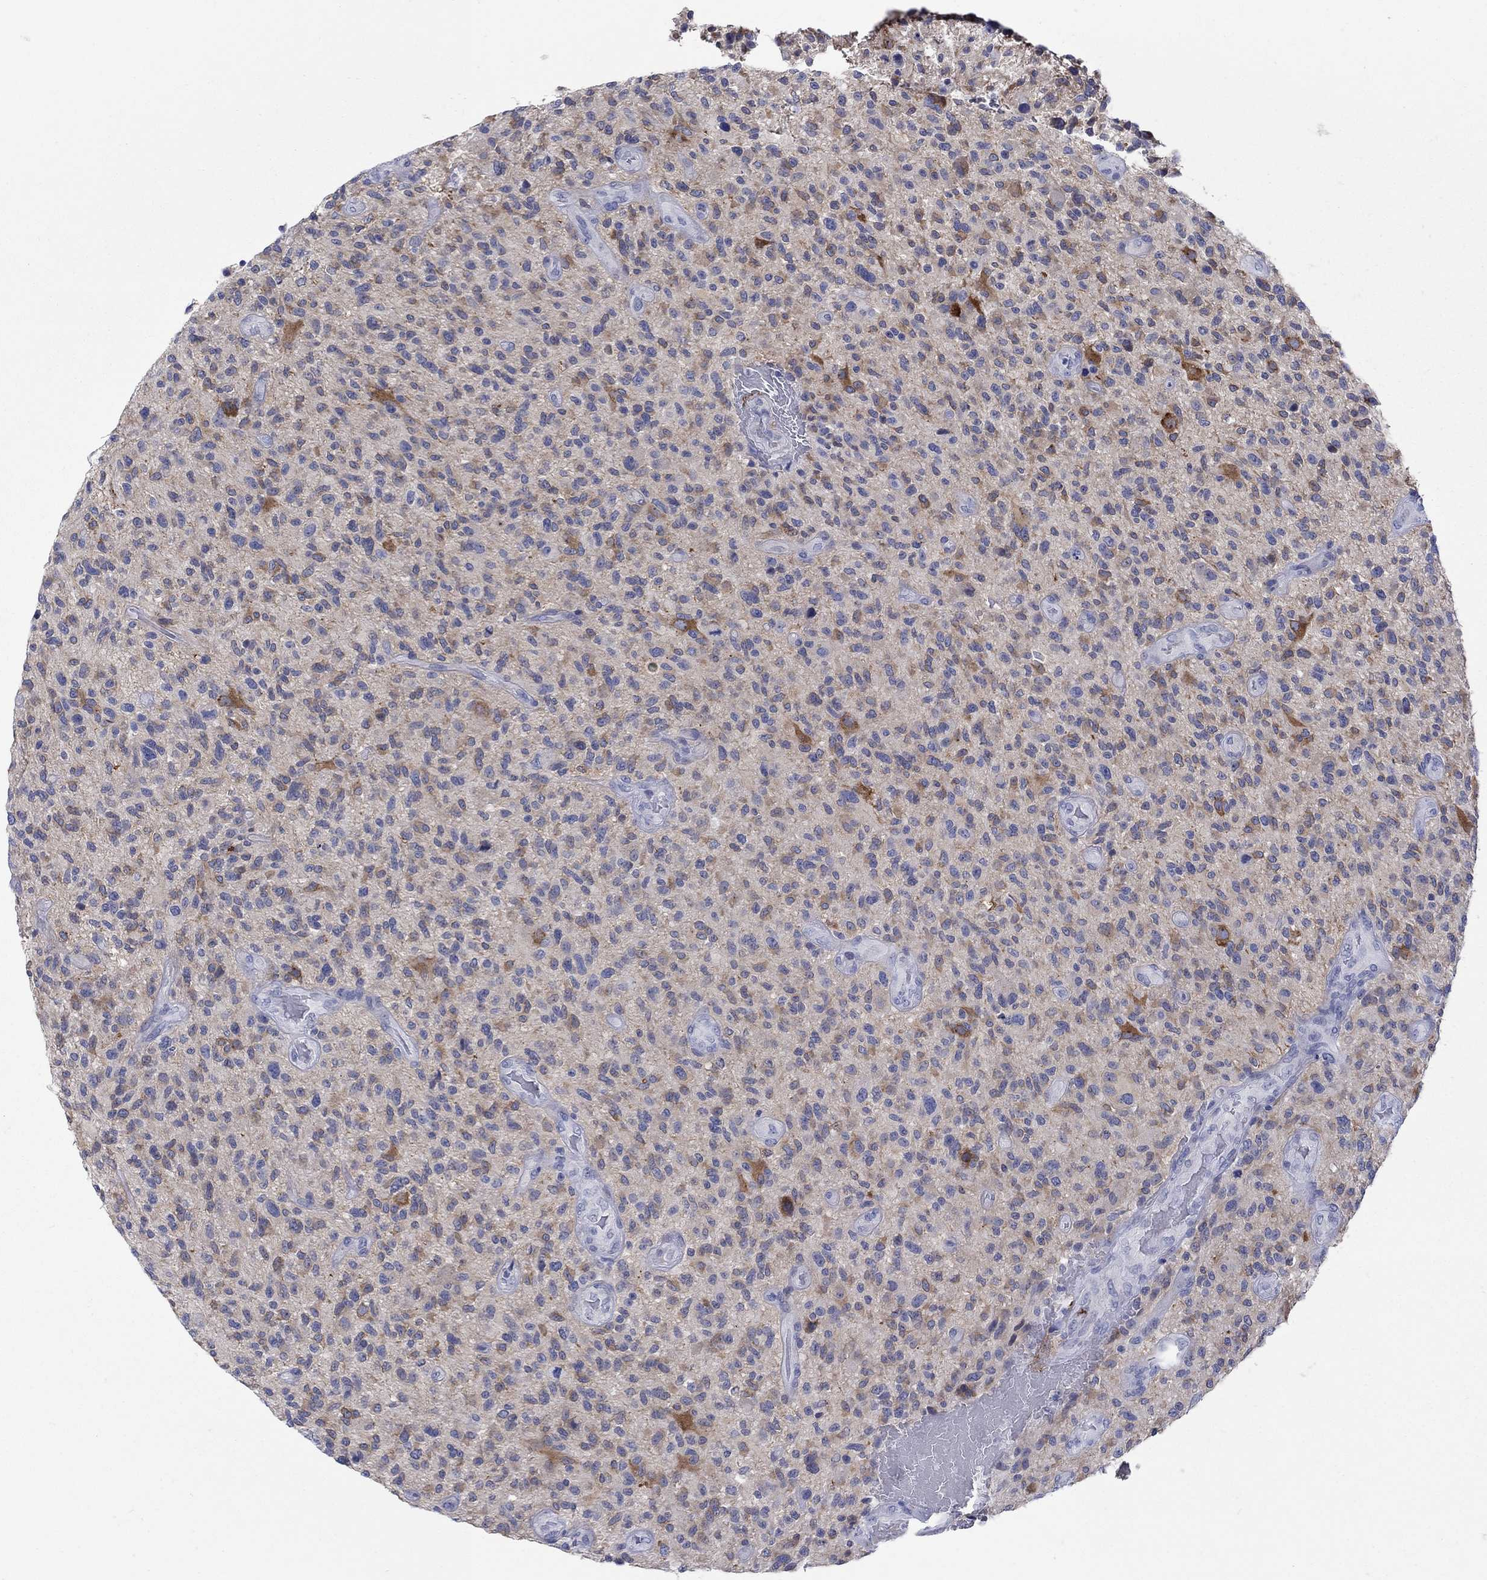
{"staining": {"intensity": "negative", "quantity": "none", "location": "none"}, "tissue": "glioma", "cell_type": "Tumor cells", "image_type": "cancer", "snomed": [{"axis": "morphology", "description": "Glioma, malignant, High grade"}, {"axis": "topography", "description": "Brain"}], "caption": "The immunohistochemistry (IHC) histopathology image has no significant staining in tumor cells of glioma tissue.", "gene": "REEP2", "patient": {"sex": "male", "age": 47}}